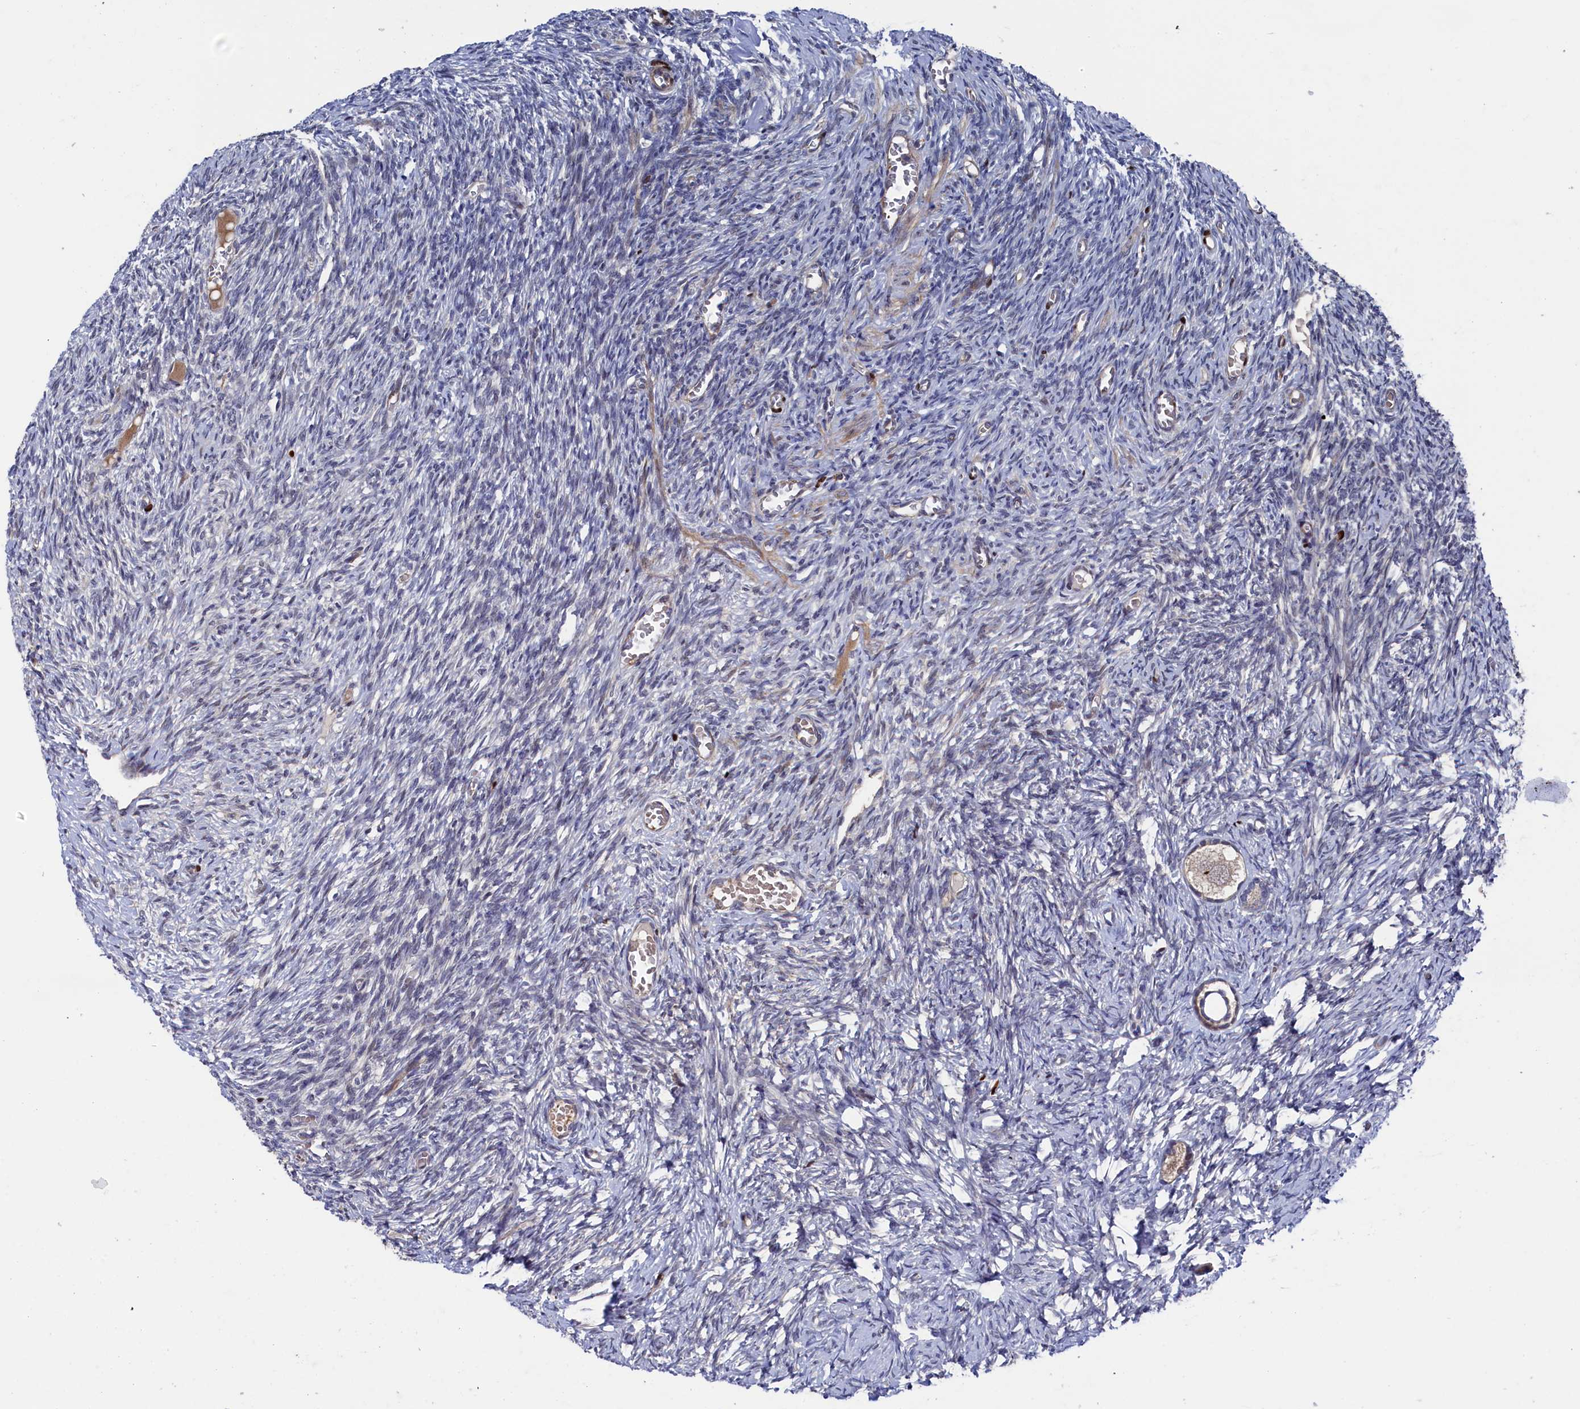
{"staining": {"intensity": "negative", "quantity": "none", "location": "none"}, "tissue": "ovary", "cell_type": "Follicle cells", "image_type": "normal", "snomed": [{"axis": "morphology", "description": "Normal tissue, NOS"}, {"axis": "topography", "description": "Ovary"}], "caption": "Immunohistochemistry image of benign ovary: human ovary stained with DAB reveals no significant protein expression in follicle cells.", "gene": "ZNF891", "patient": {"sex": "female", "age": 27}}